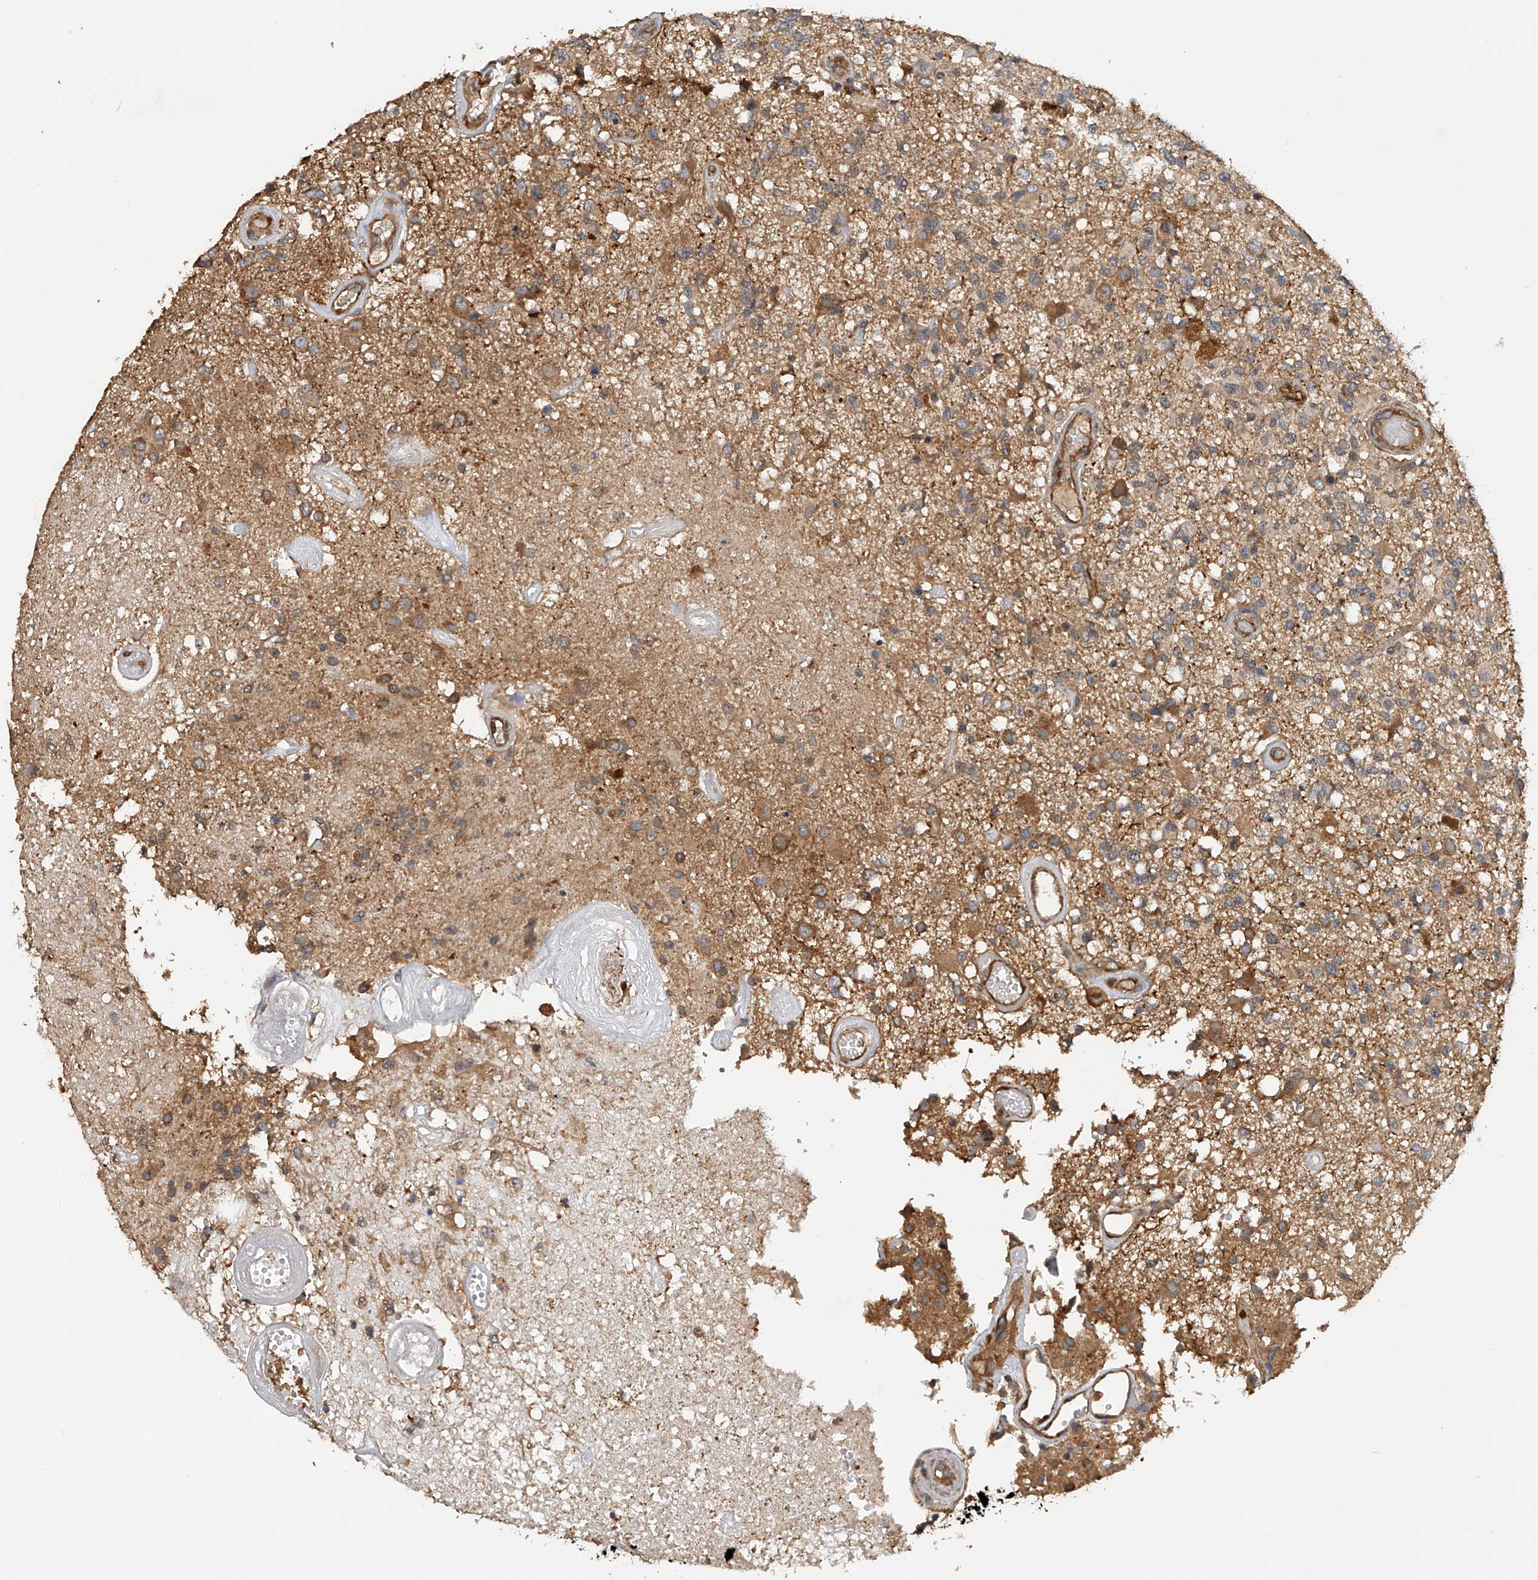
{"staining": {"intensity": "moderate", "quantity": "<25%", "location": "cytoplasmic/membranous"}, "tissue": "glioma", "cell_type": "Tumor cells", "image_type": "cancer", "snomed": [{"axis": "morphology", "description": "Glioma, malignant, High grade"}, {"axis": "morphology", "description": "Glioblastoma, NOS"}, {"axis": "topography", "description": "Brain"}], "caption": "Malignant glioma (high-grade) was stained to show a protein in brown. There is low levels of moderate cytoplasmic/membranous positivity in about <25% of tumor cells.", "gene": "PTPRA", "patient": {"sex": "male", "age": 60}}